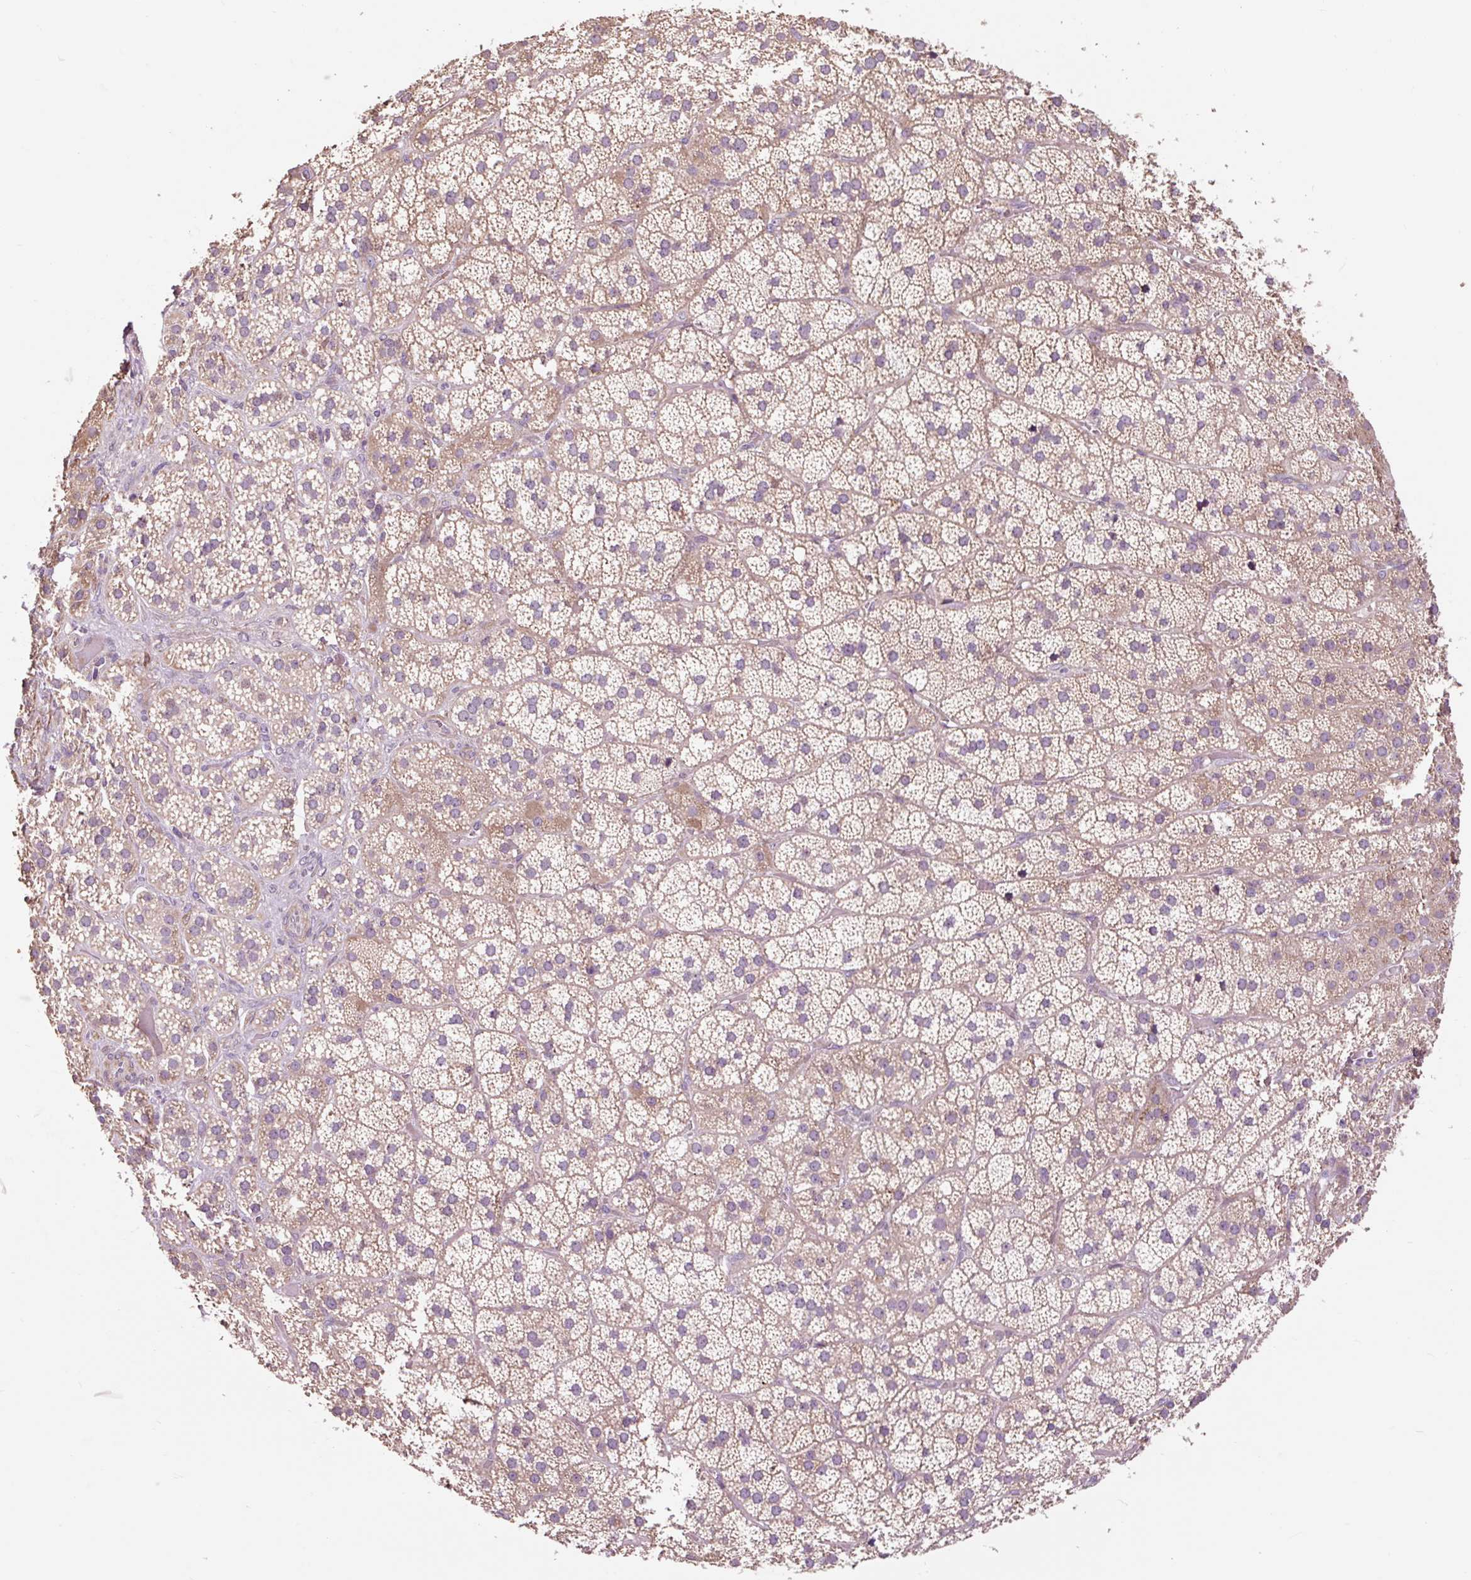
{"staining": {"intensity": "weak", "quantity": ">75%", "location": "cytoplasmic/membranous"}, "tissue": "adrenal gland", "cell_type": "Glandular cells", "image_type": "normal", "snomed": [{"axis": "morphology", "description": "Normal tissue, NOS"}, {"axis": "topography", "description": "Adrenal gland"}], "caption": "Immunohistochemical staining of benign adrenal gland displays >75% levels of weak cytoplasmic/membranous protein positivity in about >75% of glandular cells. Immunohistochemistry stains the protein in brown and the nuclei are stained blue.", "gene": "PRIMPOL", "patient": {"sex": "male", "age": 57}}